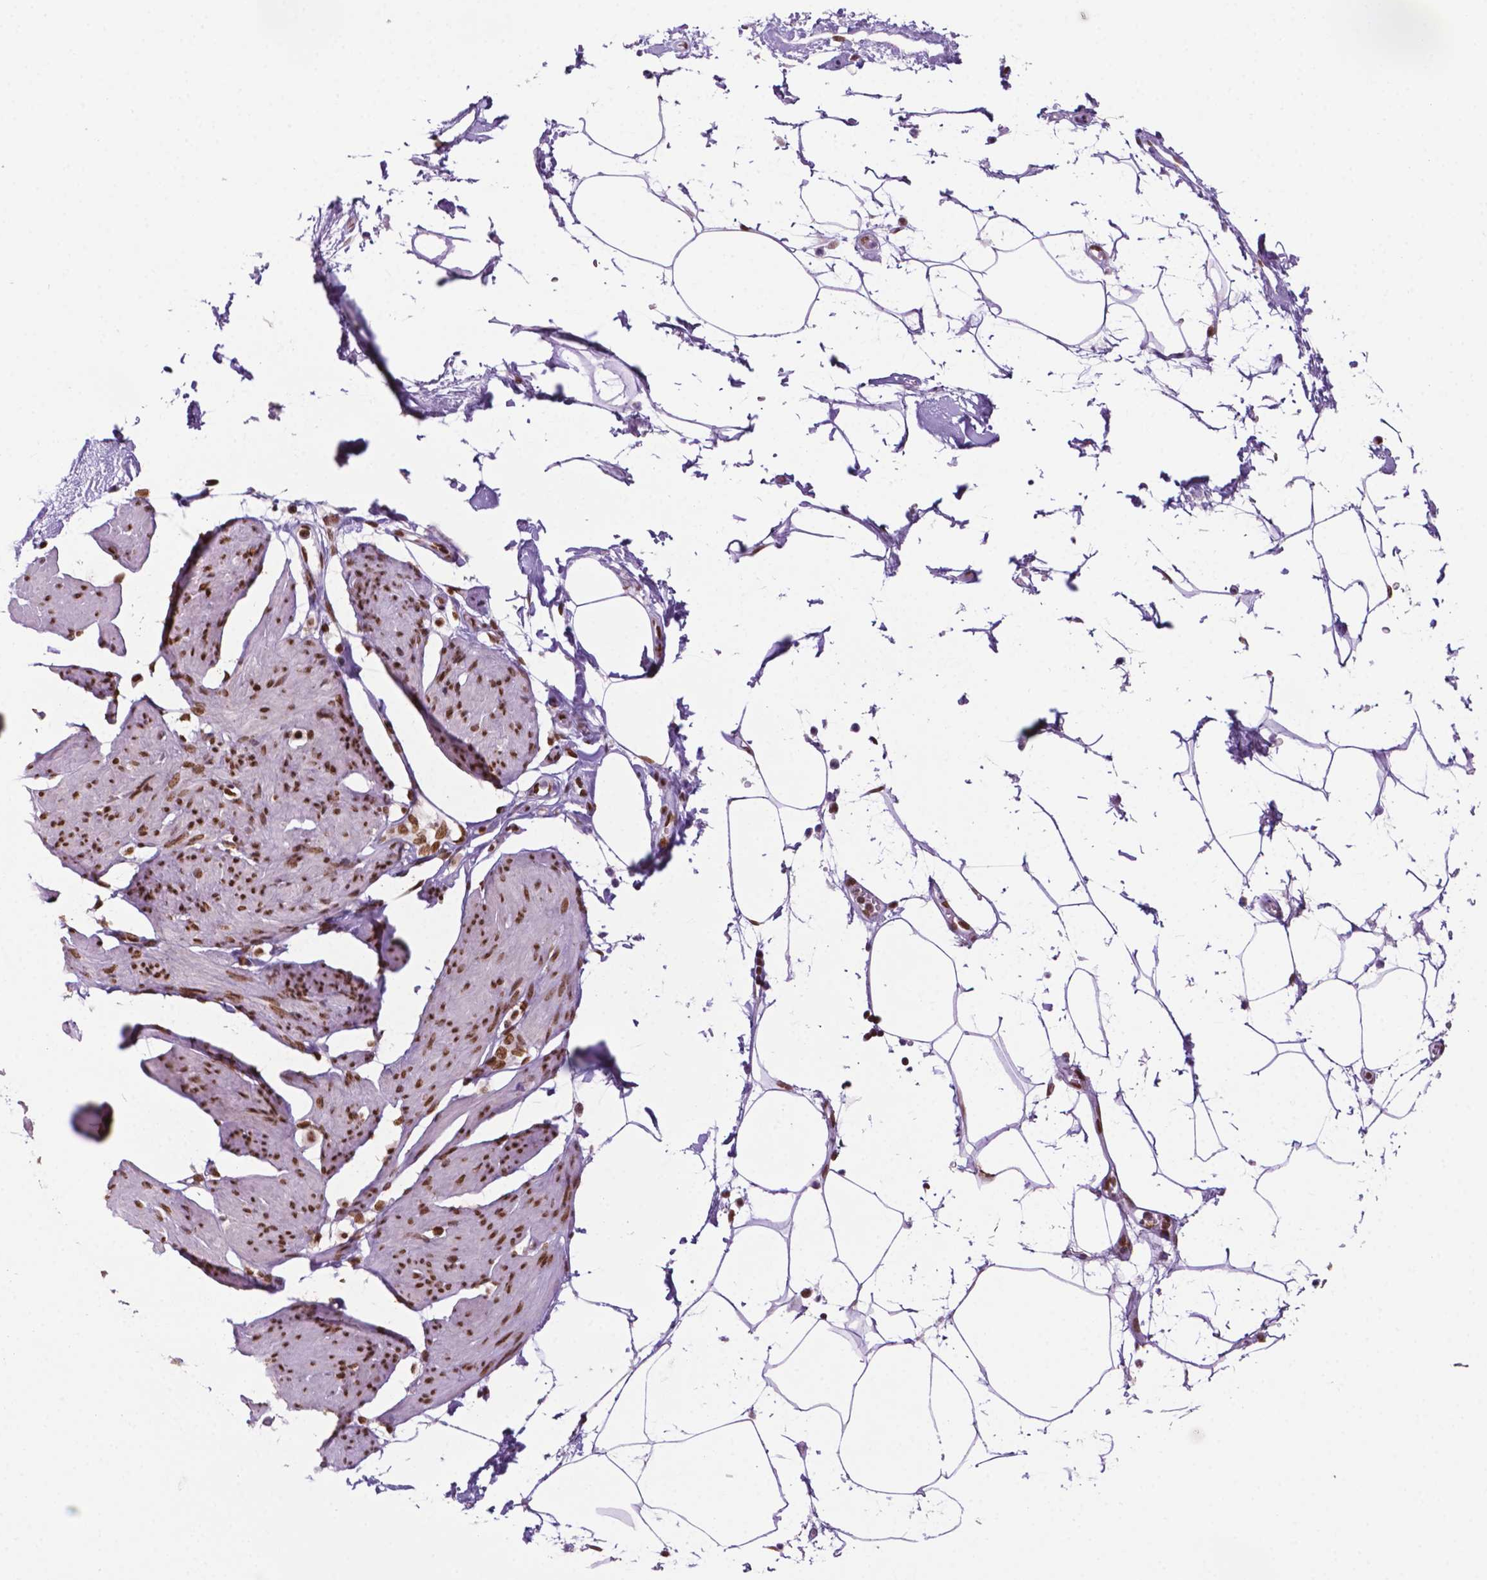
{"staining": {"intensity": "strong", "quantity": "25%-75%", "location": "nuclear"}, "tissue": "smooth muscle", "cell_type": "Smooth muscle cells", "image_type": "normal", "snomed": [{"axis": "morphology", "description": "Normal tissue, NOS"}, {"axis": "topography", "description": "Adipose tissue"}, {"axis": "topography", "description": "Smooth muscle"}, {"axis": "topography", "description": "Peripheral nerve tissue"}], "caption": "Brown immunohistochemical staining in benign human smooth muscle shows strong nuclear positivity in approximately 25%-75% of smooth muscle cells.", "gene": "MLH1", "patient": {"sex": "male", "age": 83}}